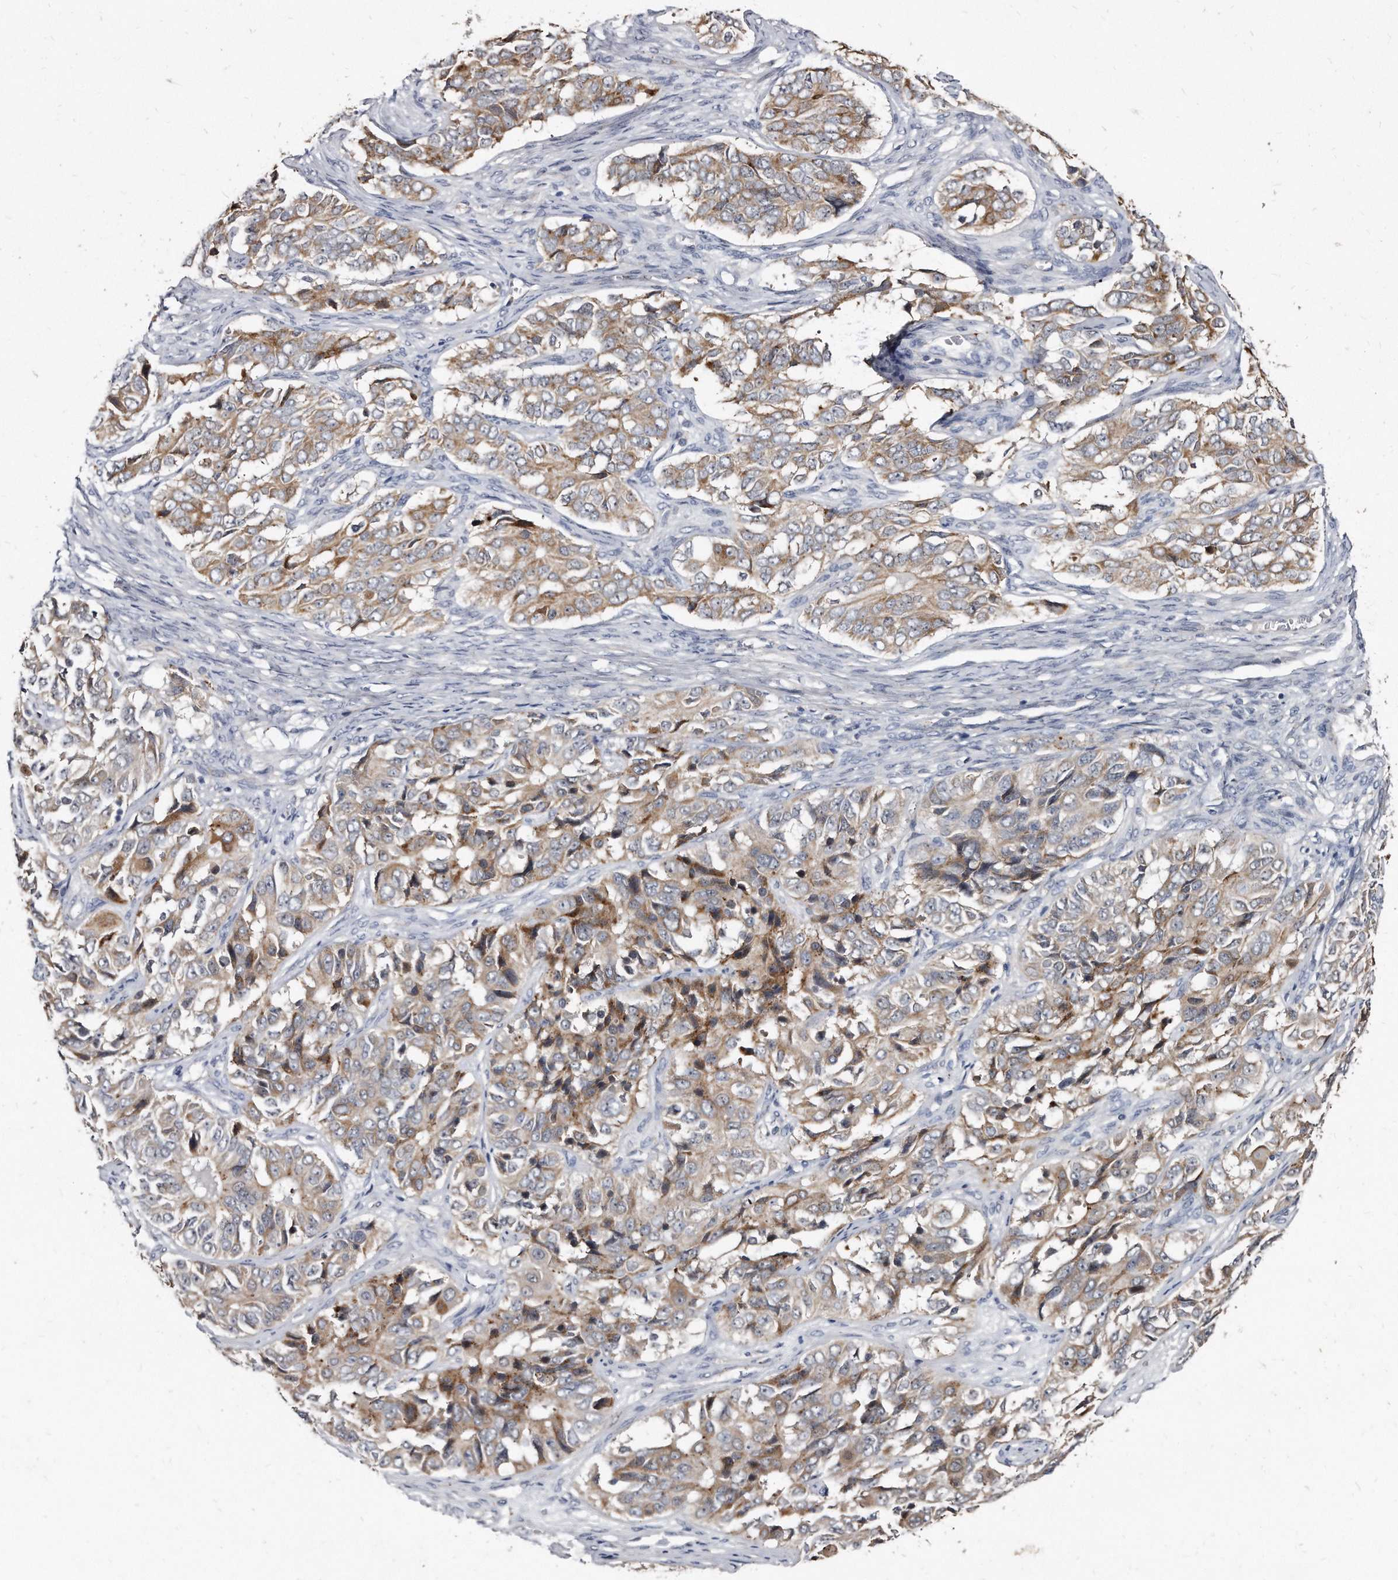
{"staining": {"intensity": "moderate", "quantity": "25%-75%", "location": "cytoplasmic/membranous"}, "tissue": "ovarian cancer", "cell_type": "Tumor cells", "image_type": "cancer", "snomed": [{"axis": "morphology", "description": "Carcinoma, endometroid"}, {"axis": "topography", "description": "Ovary"}], "caption": "A brown stain highlights moderate cytoplasmic/membranous positivity of a protein in human endometroid carcinoma (ovarian) tumor cells. (DAB IHC with brightfield microscopy, high magnification).", "gene": "KLHDC3", "patient": {"sex": "female", "age": 51}}